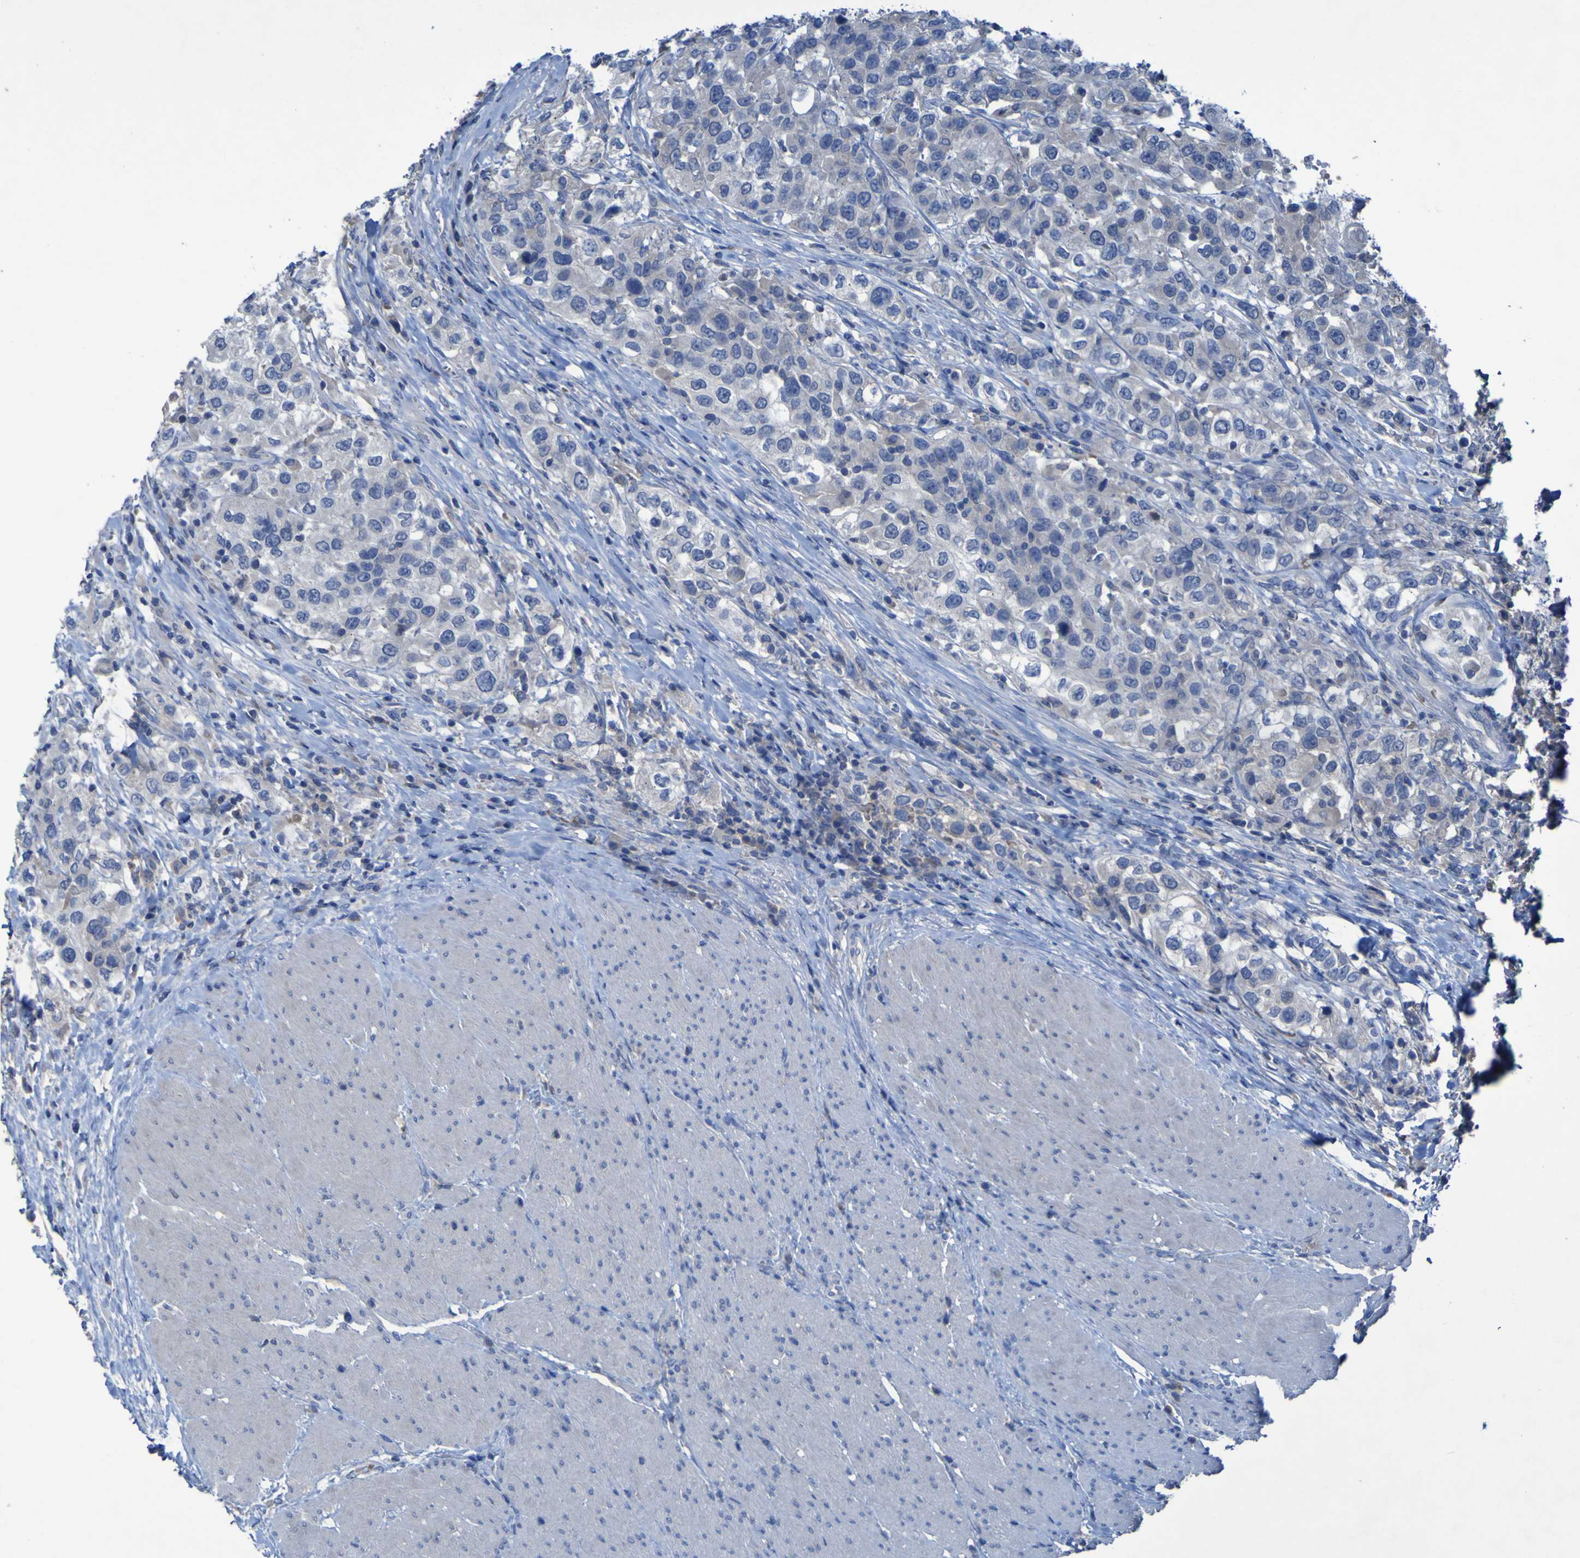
{"staining": {"intensity": "negative", "quantity": "none", "location": "none"}, "tissue": "urothelial cancer", "cell_type": "Tumor cells", "image_type": "cancer", "snomed": [{"axis": "morphology", "description": "Urothelial carcinoma, High grade"}, {"axis": "topography", "description": "Urinary bladder"}], "caption": "This is an immunohistochemistry histopathology image of human urothelial cancer. There is no positivity in tumor cells.", "gene": "SGK2", "patient": {"sex": "female", "age": 80}}